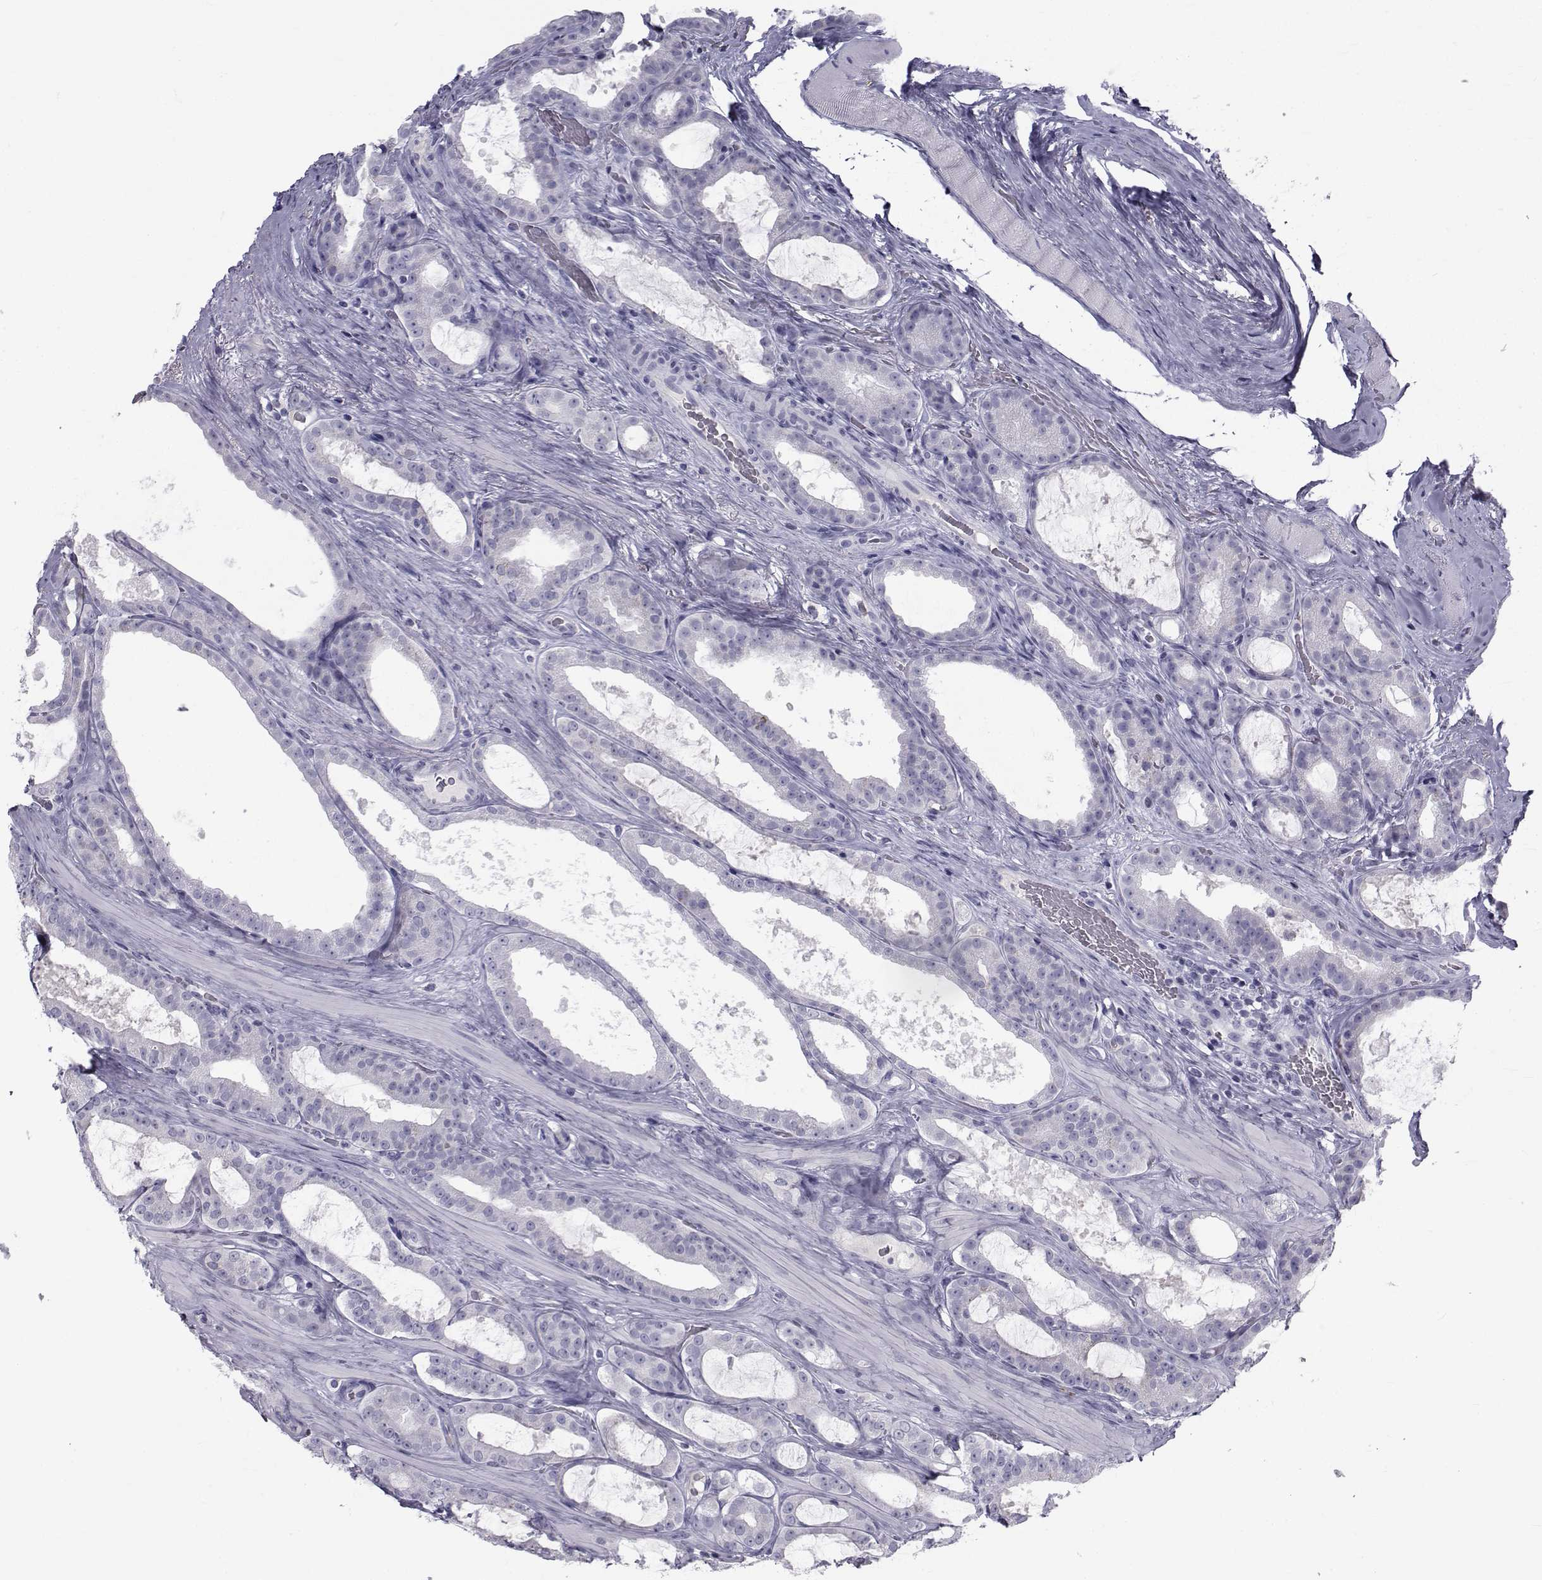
{"staining": {"intensity": "negative", "quantity": "none", "location": "none"}, "tissue": "prostate cancer", "cell_type": "Tumor cells", "image_type": "cancer", "snomed": [{"axis": "morphology", "description": "Adenocarcinoma, NOS"}, {"axis": "topography", "description": "Prostate"}], "caption": "Tumor cells are negative for protein expression in human prostate cancer (adenocarcinoma). (DAB (3,3'-diaminobenzidine) IHC with hematoxylin counter stain).", "gene": "FDXR", "patient": {"sex": "male", "age": 67}}